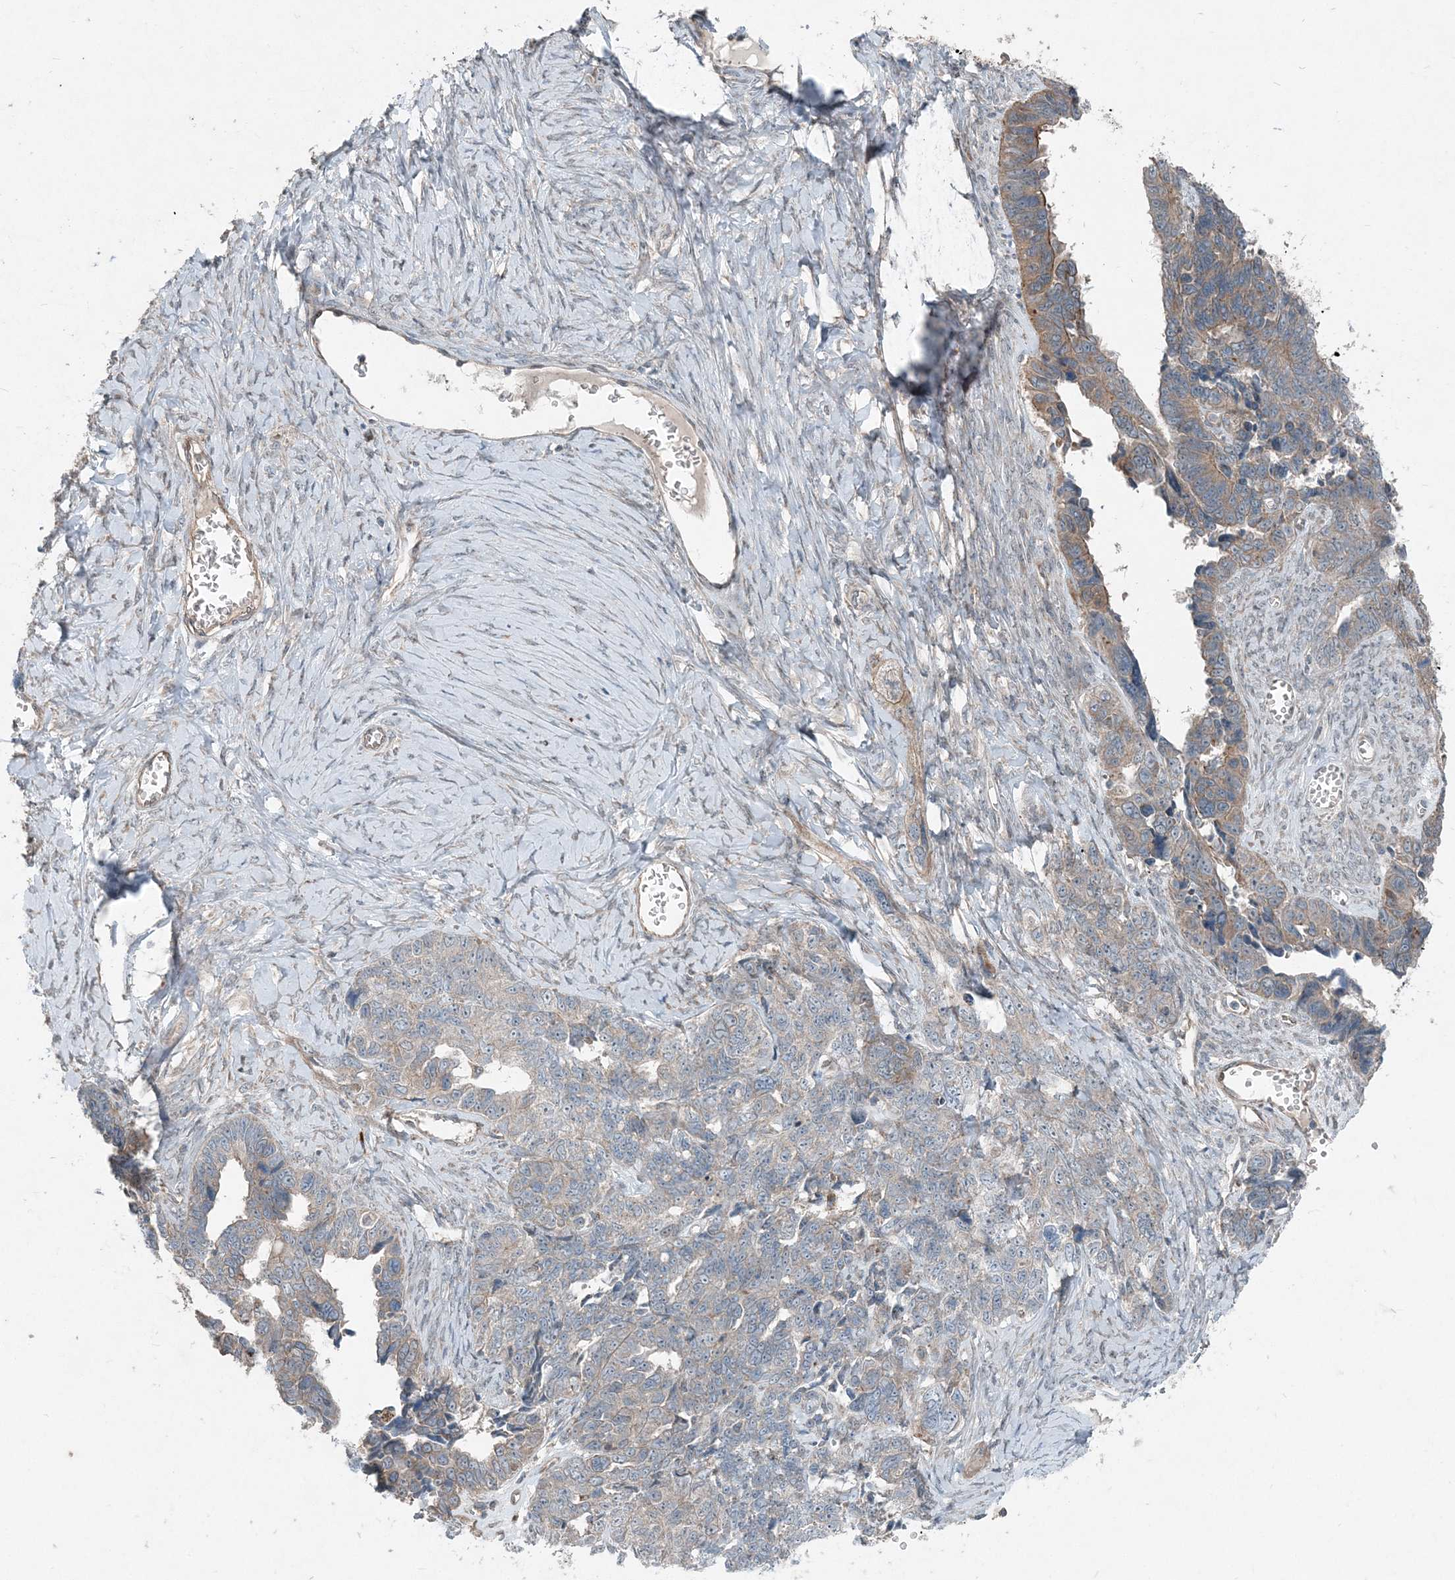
{"staining": {"intensity": "weak", "quantity": "25%-75%", "location": "cytoplasmic/membranous"}, "tissue": "ovarian cancer", "cell_type": "Tumor cells", "image_type": "cancer", "snomed": [{"axis": "morphology", "description": "Cystadenocarcinoma, serous, NOS"}, {"axis": "topography", "description": "Ovary"}], "caption": "Protein expression analysis of human ovarian cancer (serous cystadenocarcinoma) reveals weak cytoplasmic/membranous staining in about 25%-75% of tumor cells.", "gene": "INTU", "patient": {"sex": "female", "age": 79}}